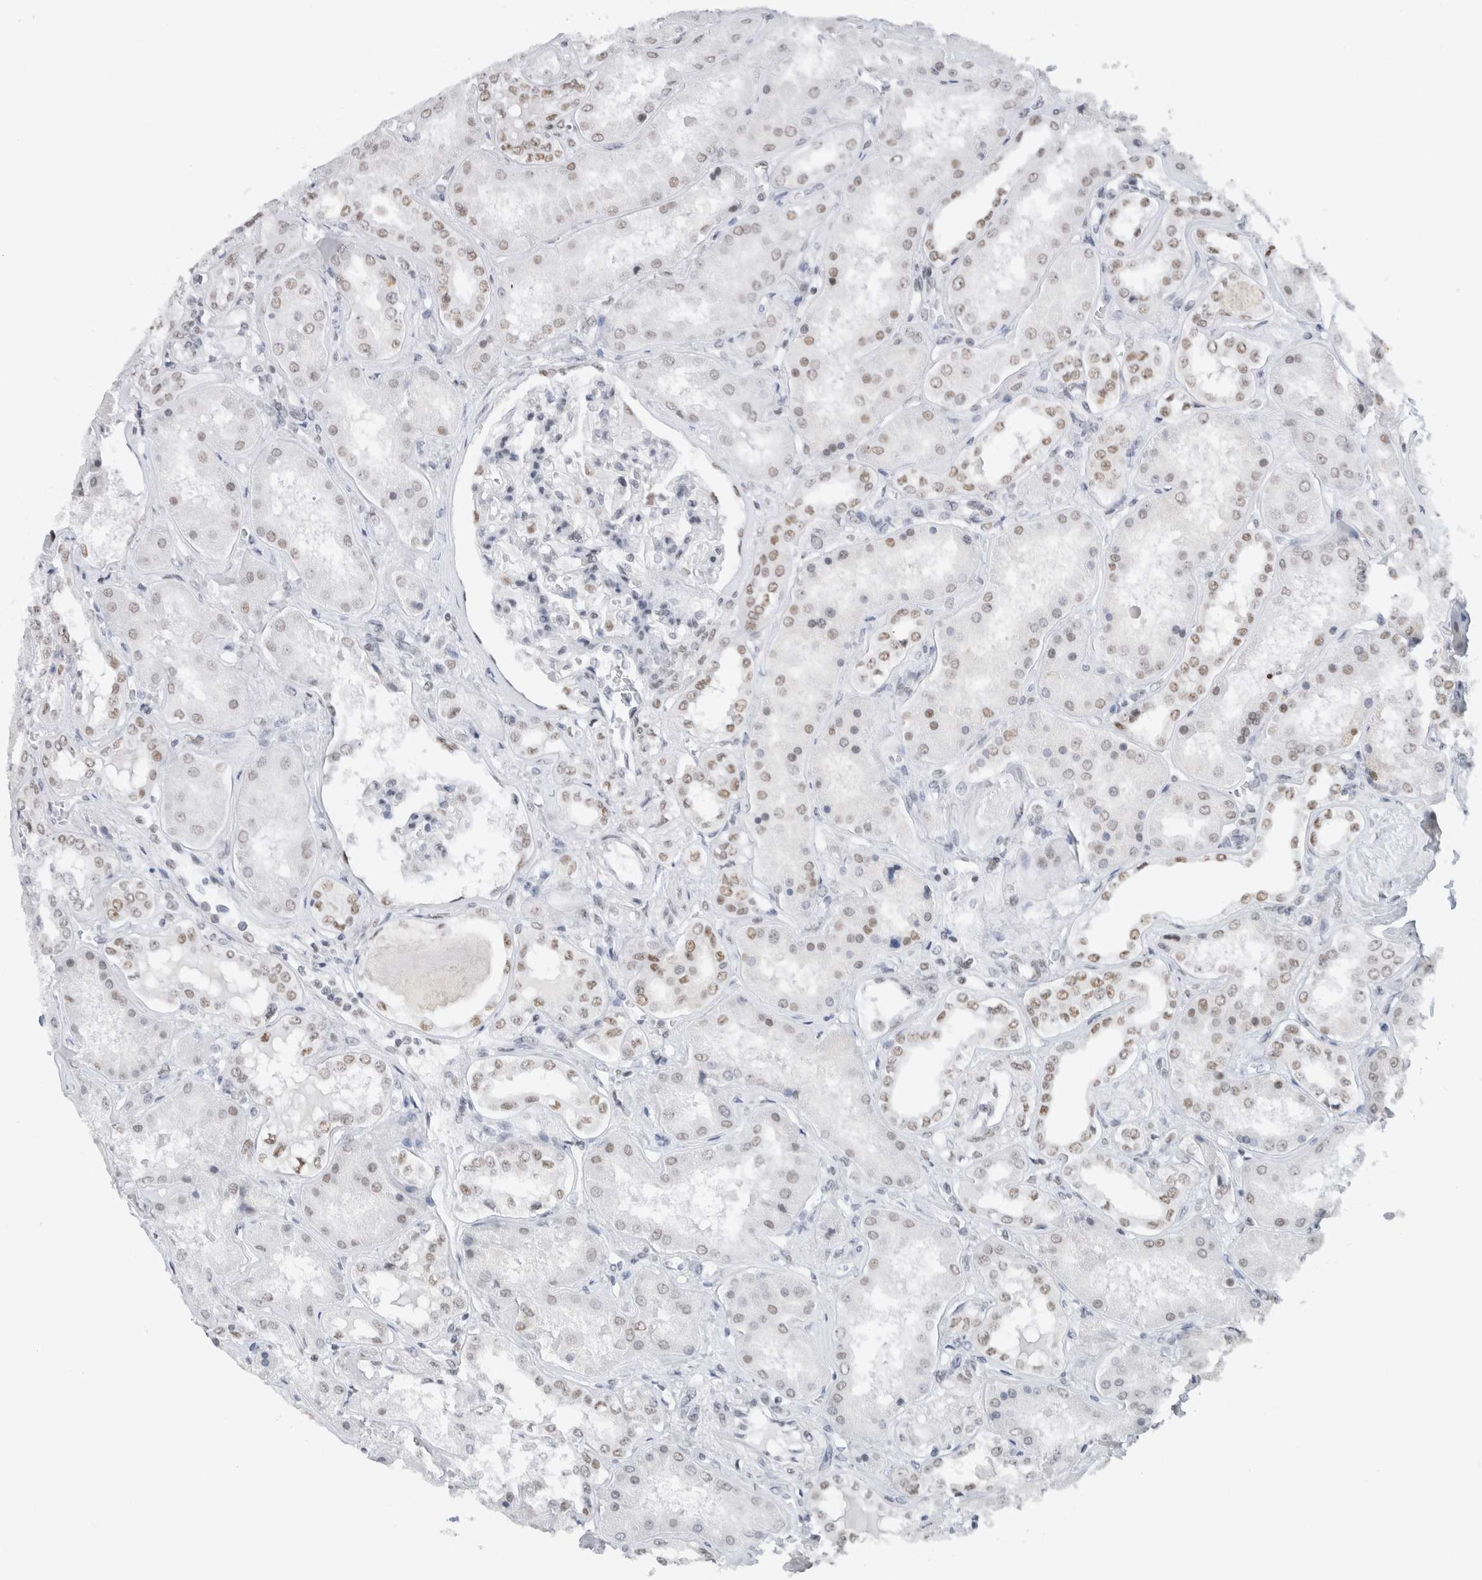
{"staining": {"intensity": "weak", "quantity": "25%-75%", "location": "nuclear"}, "tissue": "kidney", "cell_type": "Cells in glomeruli", "image_type": "normal", "snomed": [{"axis": "morphology", "description": "Normal tissue, NOS"}, {"axis": "topography", "description": "Kidney"}], "caption": "Approximately 25%-75% of cells in glomeruli in normal human kidney show weak nuclear protein staining as visualized by brown immunohistochemical staining.", "gene": "COPS7A", "patient": {"sex": "female", "age": 56}}